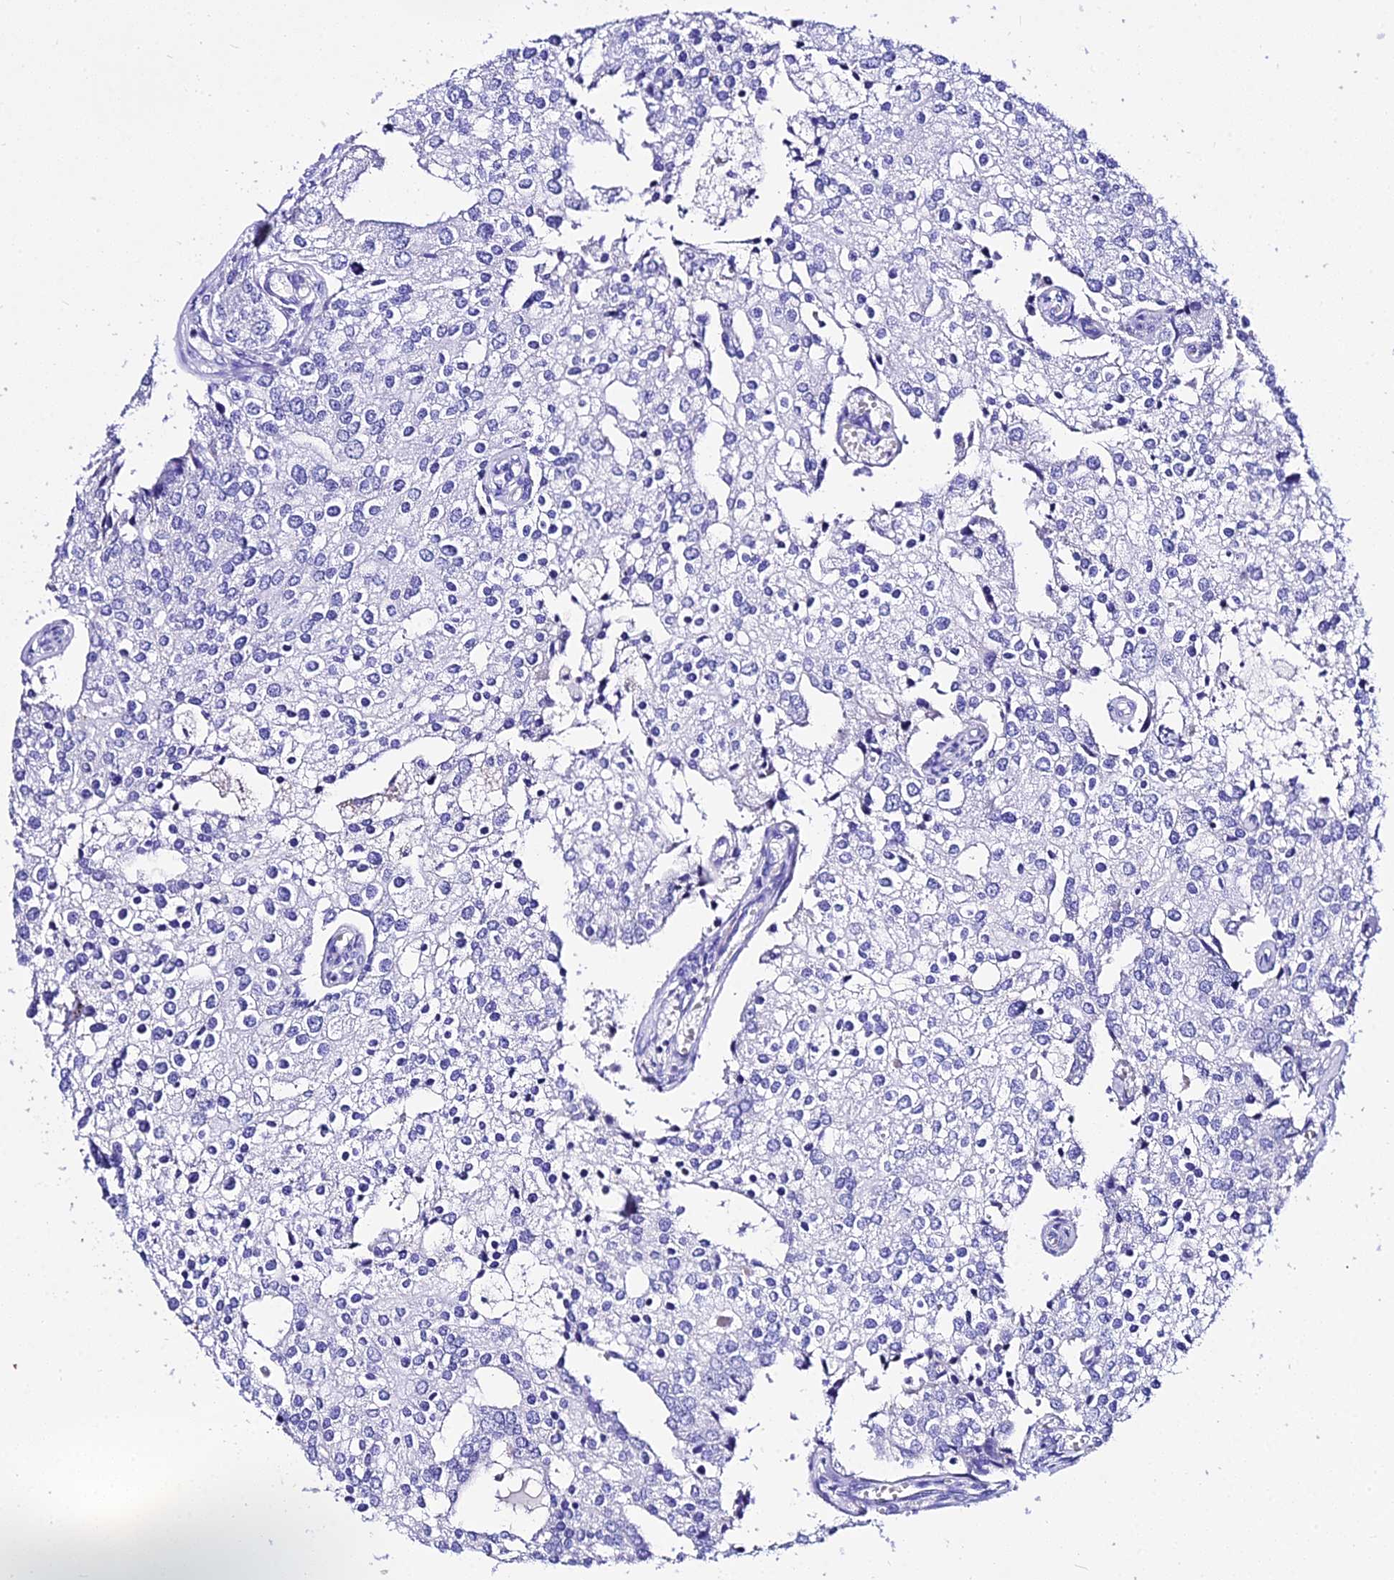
{"staining": {"intensity": "negative", "quantity": "none", "location": "none"}, "tissue": "prostate cancer", "cell_type": "Tumor cells", "image_type": "cancer", "snomed": [{"axis": "morphology", "description": "Adenocarcinoma, High grade"}, {"axis": "topography", "description": "Prostate"}], "caption": "The immunohistochemistry (IHC) image has no significant staining in tumor cells of prostate cancer (high-grade adenocarcinoma) tissue.", "gene": "DEFB106A", "patient": {"sex": "male", "age": 62}}